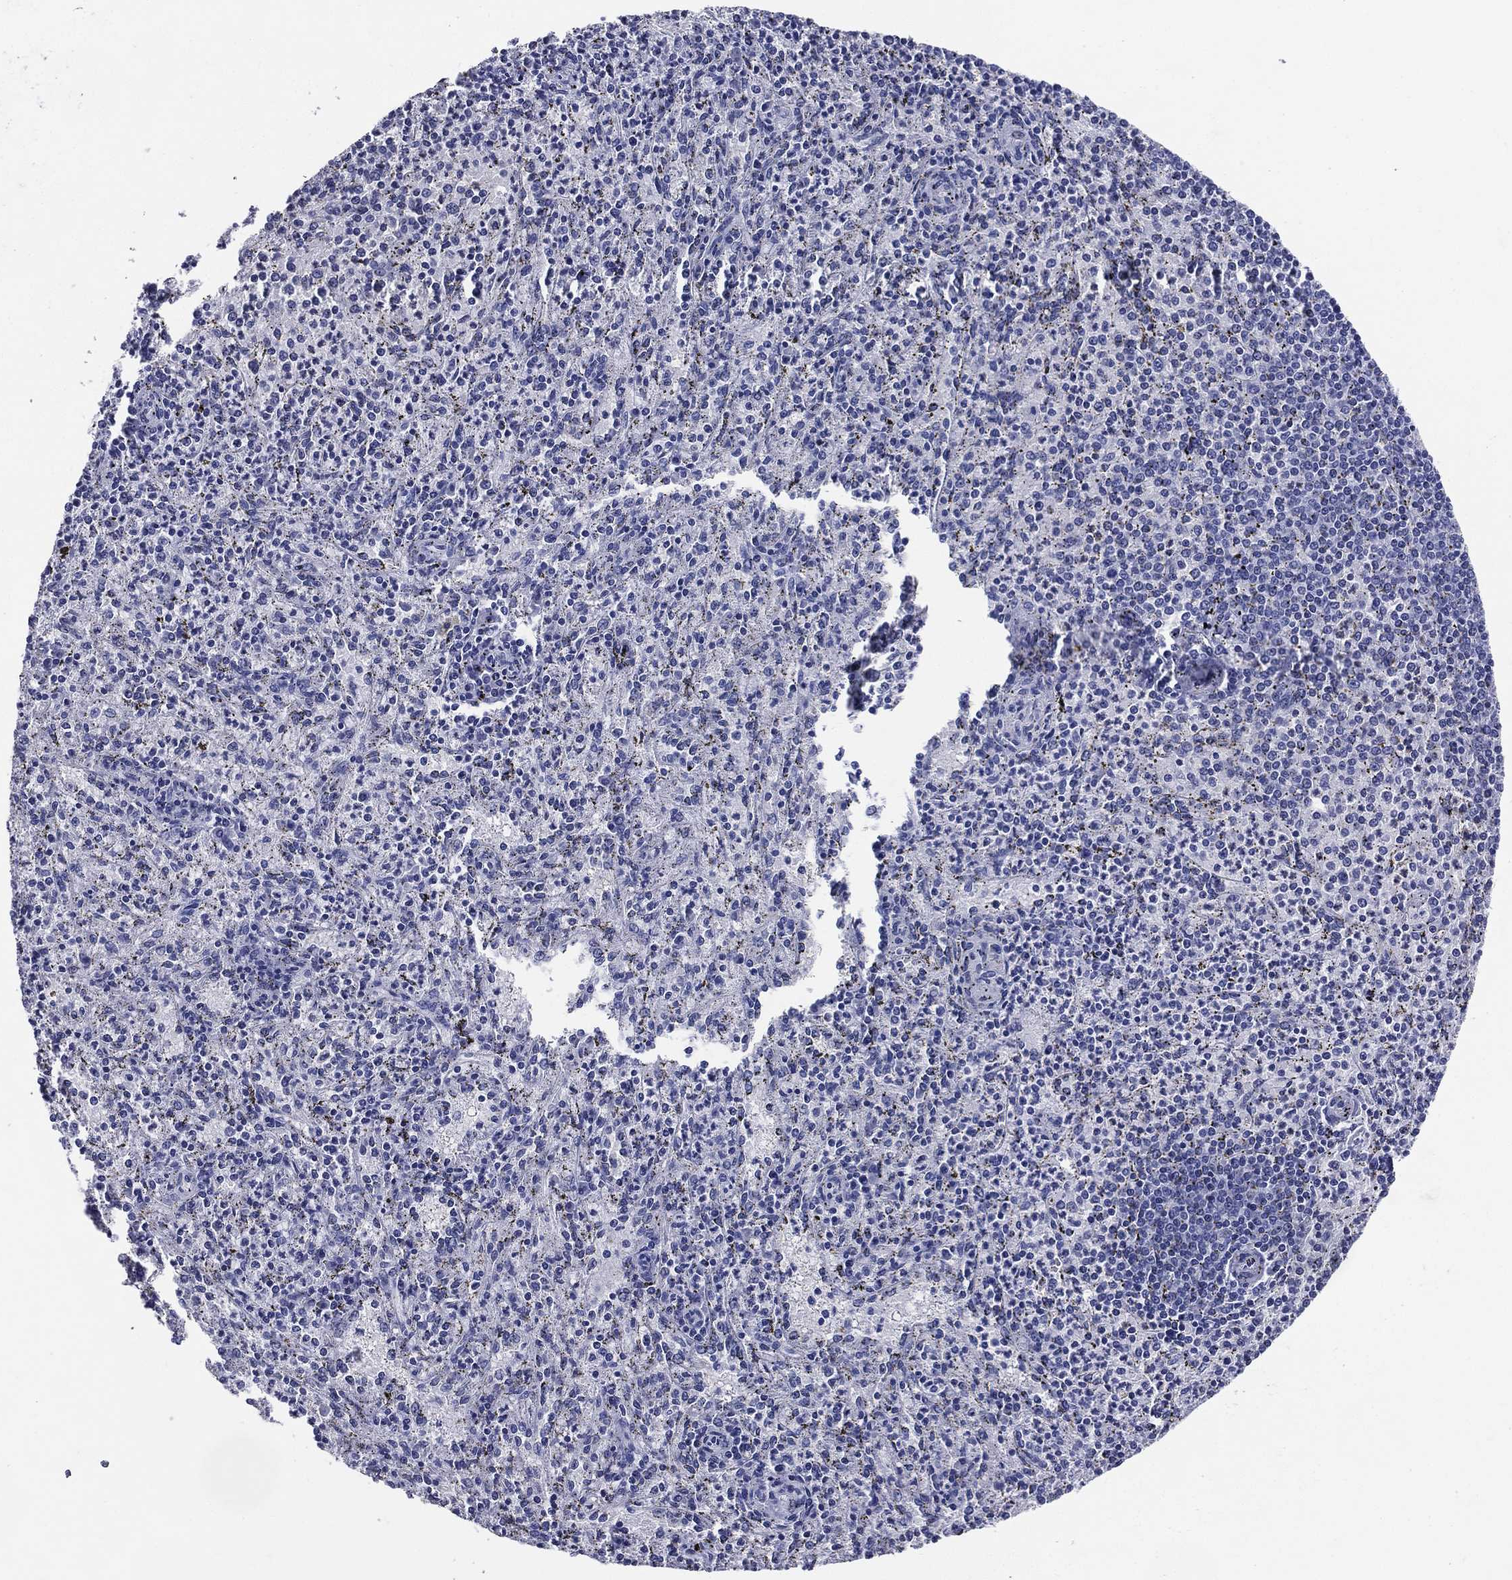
{"staining": {"intensity": "negative", "quantity": "none", "location": "none"}, "tissue": "spleen", "cell_type": "Cells in red pulp", "image_type": "normal", "snomed": [{"axis": "morphology", "description": "Normal tissue, NOS"}, {"axis": "topography", "description": "Spleen"}], "caption": "IHC micrograph of benign human spleen stained for a protein (brown), which demonstrates no expression in cells in red pulp.", "gene": "ACE2", "patient": {"sex": "male", "age": 60}}